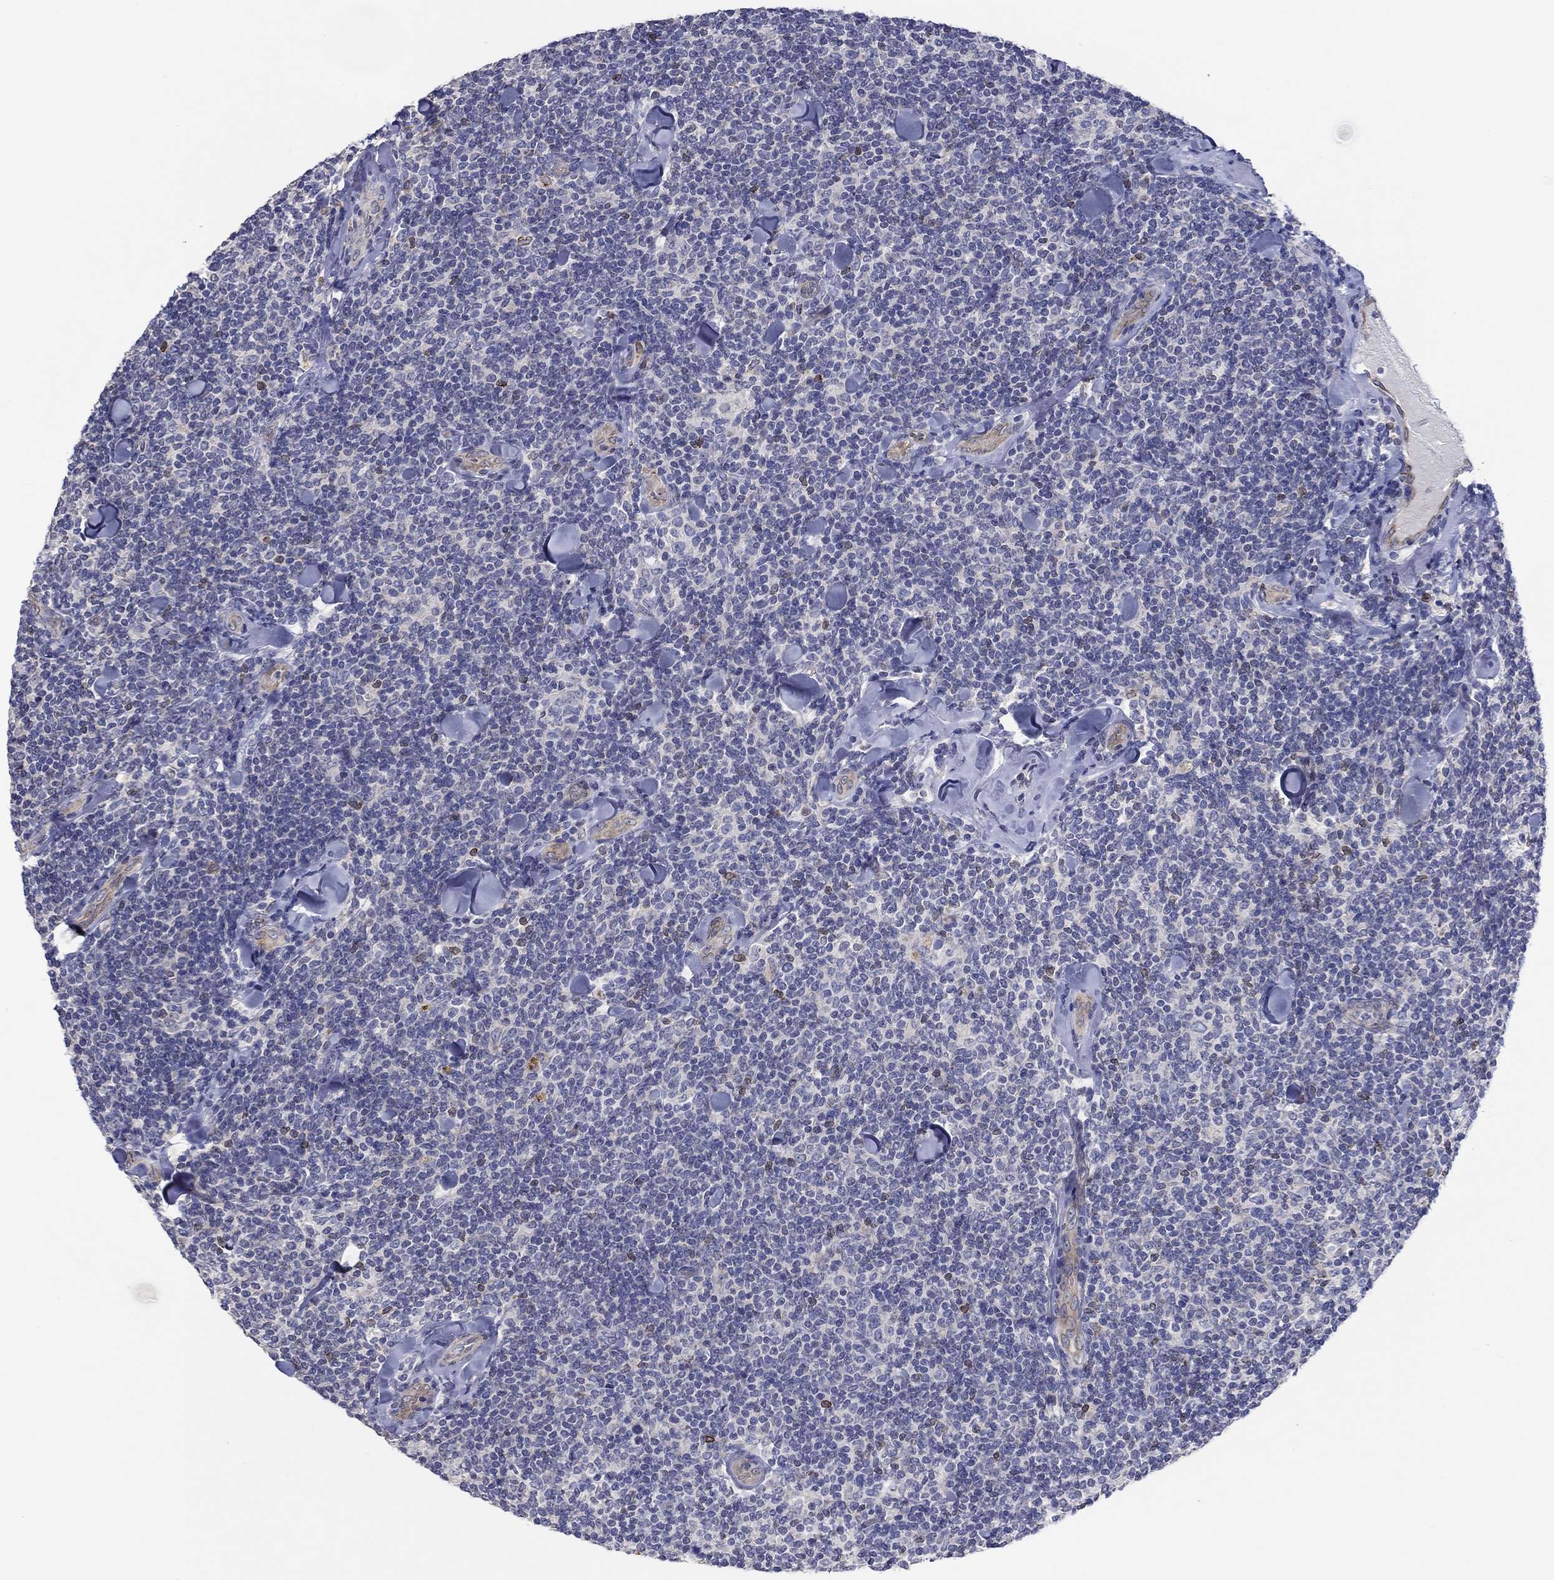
{"staining": {"intensity": "weak", "quantity": "<25%", "location": "nuclear"}, "tissue": "lymphoma", "cell_type": "Tumor cells", "image_type": "cancer", "snomed": [{"axis": "morphology", "description": "Malignant lymphoma, non-Hodgkin's type, Low grade"}, {"axis": "topography", "description": "Lymph node"}], "caption": "The IHC photomicrograph has no significant positivity in tumor cells of lymphoma tissue.", "gene": "ERMP1", "patient": {"sex": "female", "age": 56}}